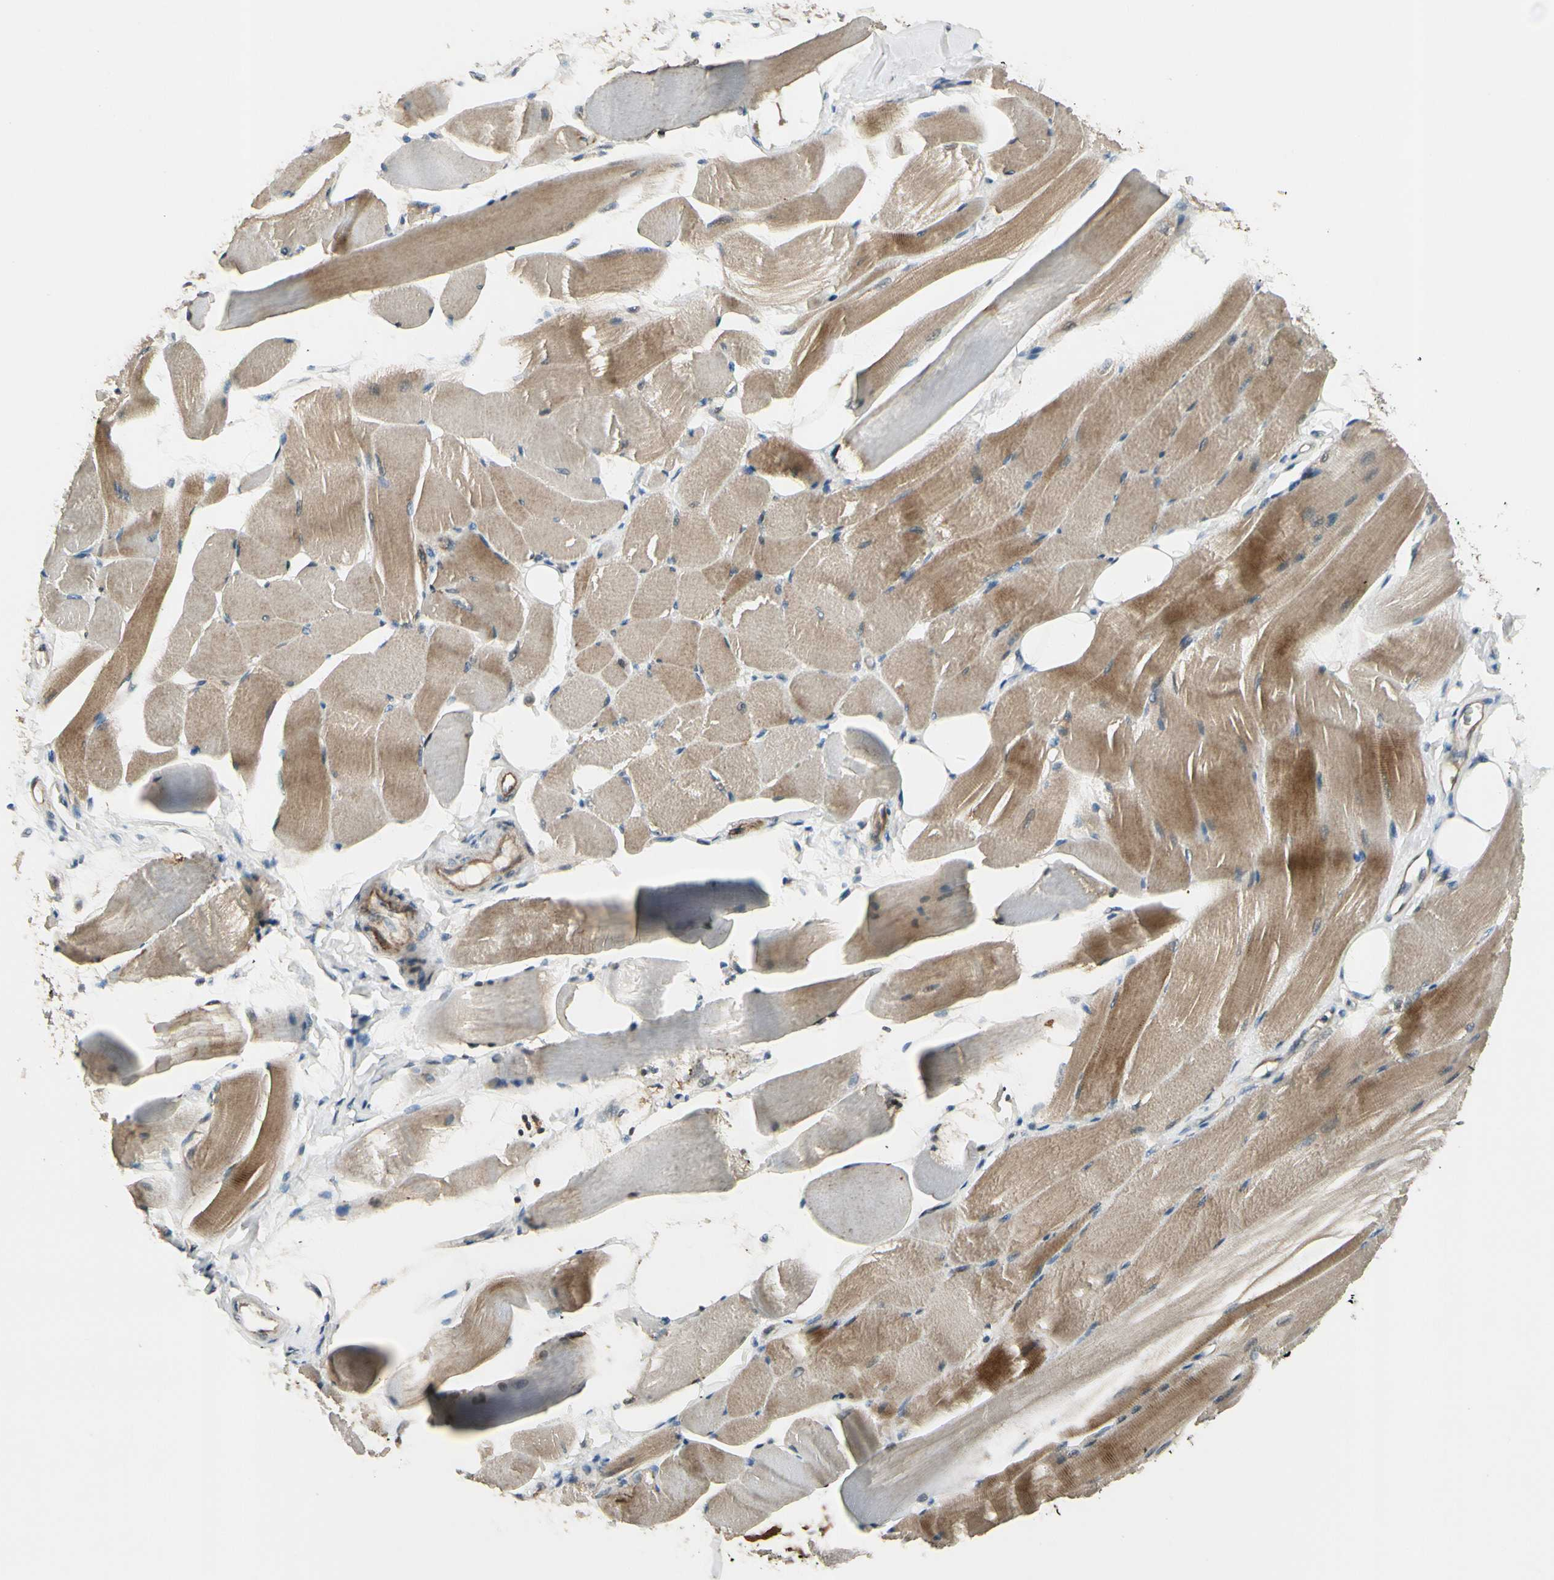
{"staining": {"intensity": "moderate", "quantity": ">75%", "location": "cytoplasmic/membranous"}, "tissue": "skeletal muscle", "cell_type": "Myocytes", "image_type": "normal", "snomed": [{"axis": "morphology", "description": "Normal tissue, NOS"}, {"axis": "topography", "description": "Skeletal muscle"}, {"axis": "topography", "description": "Peripheral nerve tissue"}], "caption": "Protein expression analysis of unremarkable human skeletal muscle reveals moderate cytoplasmic/membranous expression in approximately >75% of myocytes.", "gene": "PPP3CB", "patient": {"sex": "female", "age": 84}}